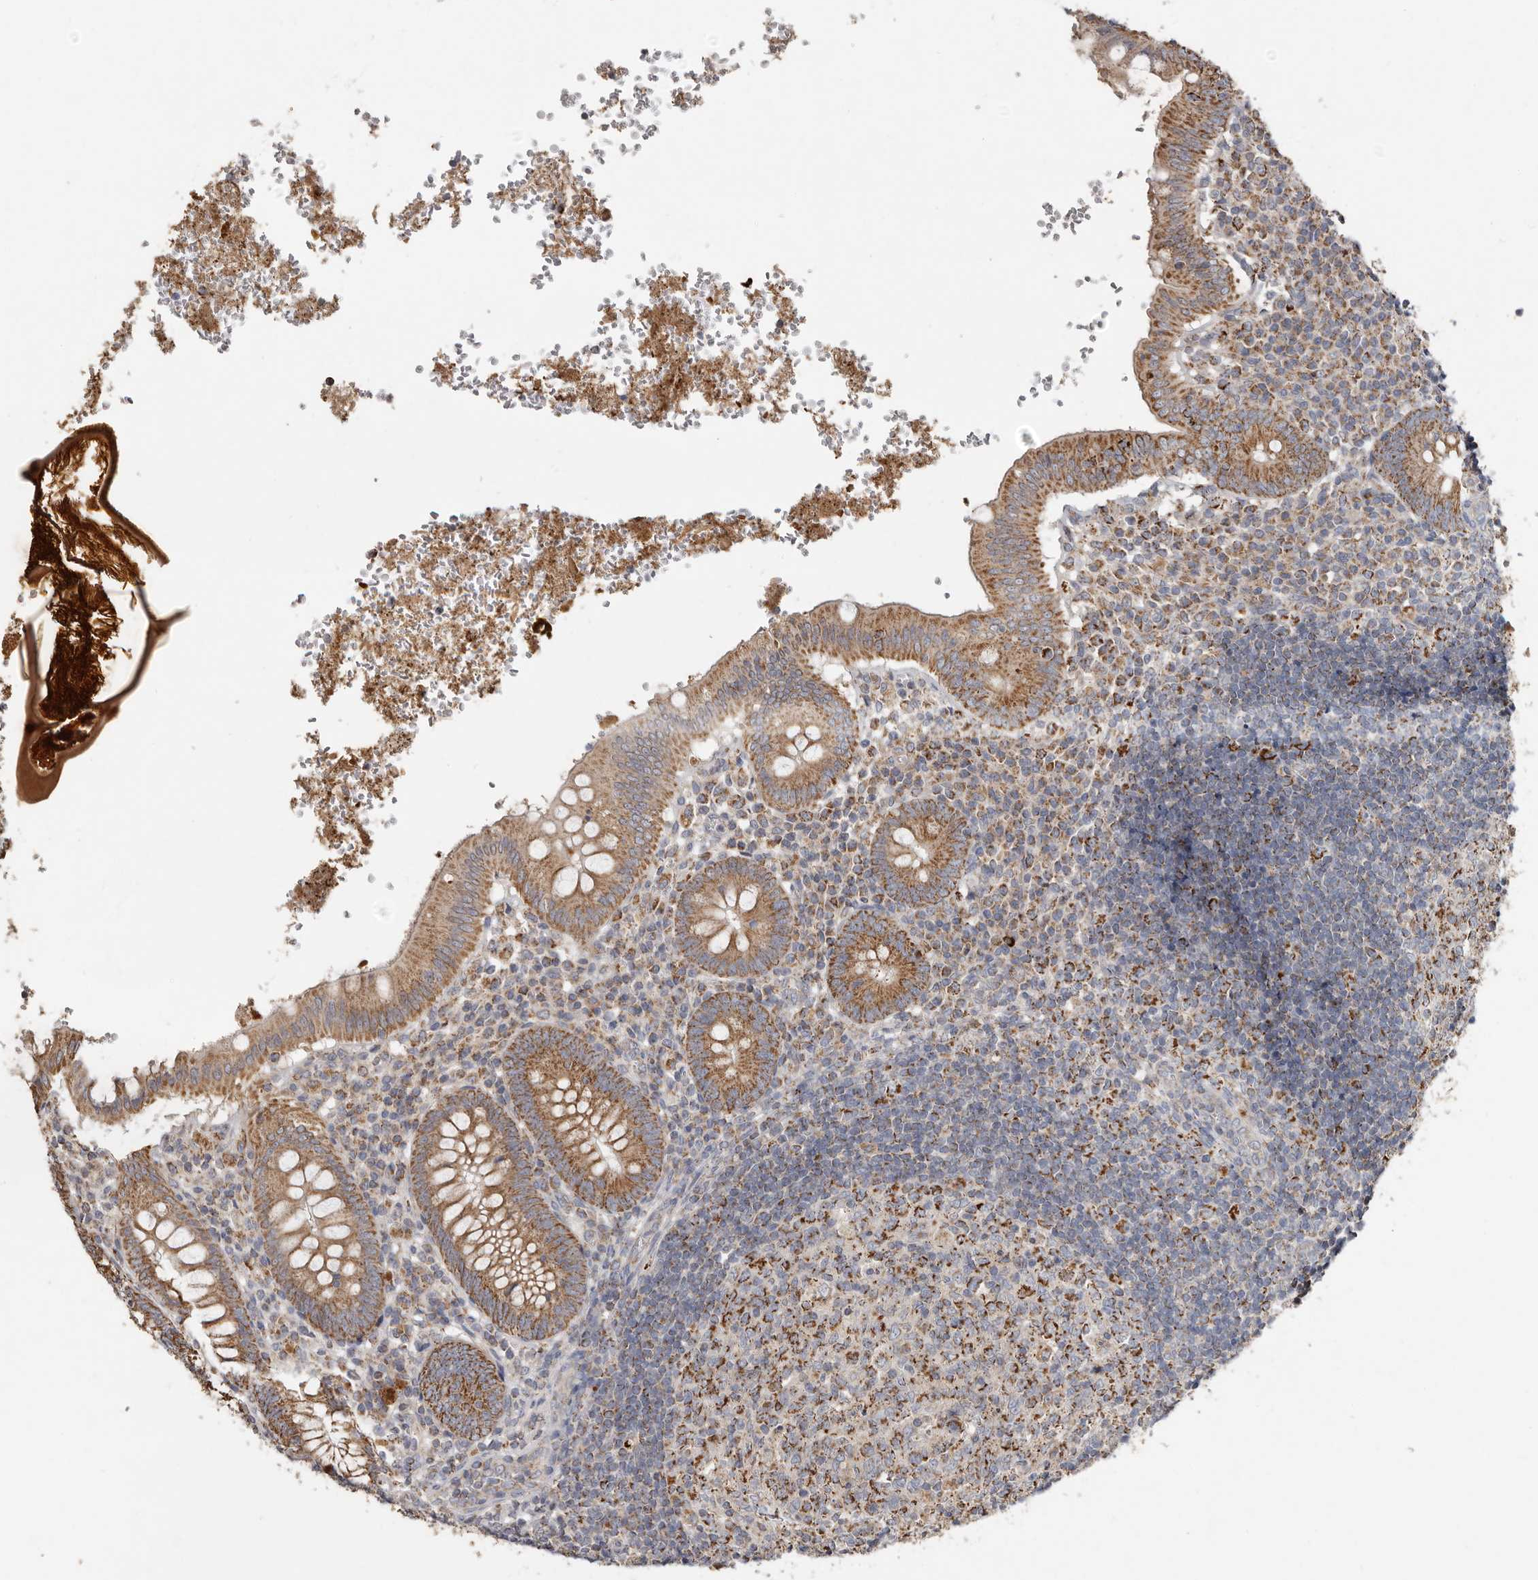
{"staining": {"intensity": "moderate", "quantity": ">75%", "location": "cytoplasmic/membranous"}, "tissue": "appendix", "cell_type": "Glandular cells", "image_type": "normal", "snomed": [{"axis": "morphology", "description": "Normal tissue, NOS"}, {"axis": "topography", "description": "Appendix"}], "caption": "This histopathology image exhibits immunohistochemistry staining of unremarkable appendix, with medium moderate cytoplasmic/membranous staining in approximately >75% of glandular cells.", "gene": "KIF26B", "patient": {"sex": "male", "age": 8}}